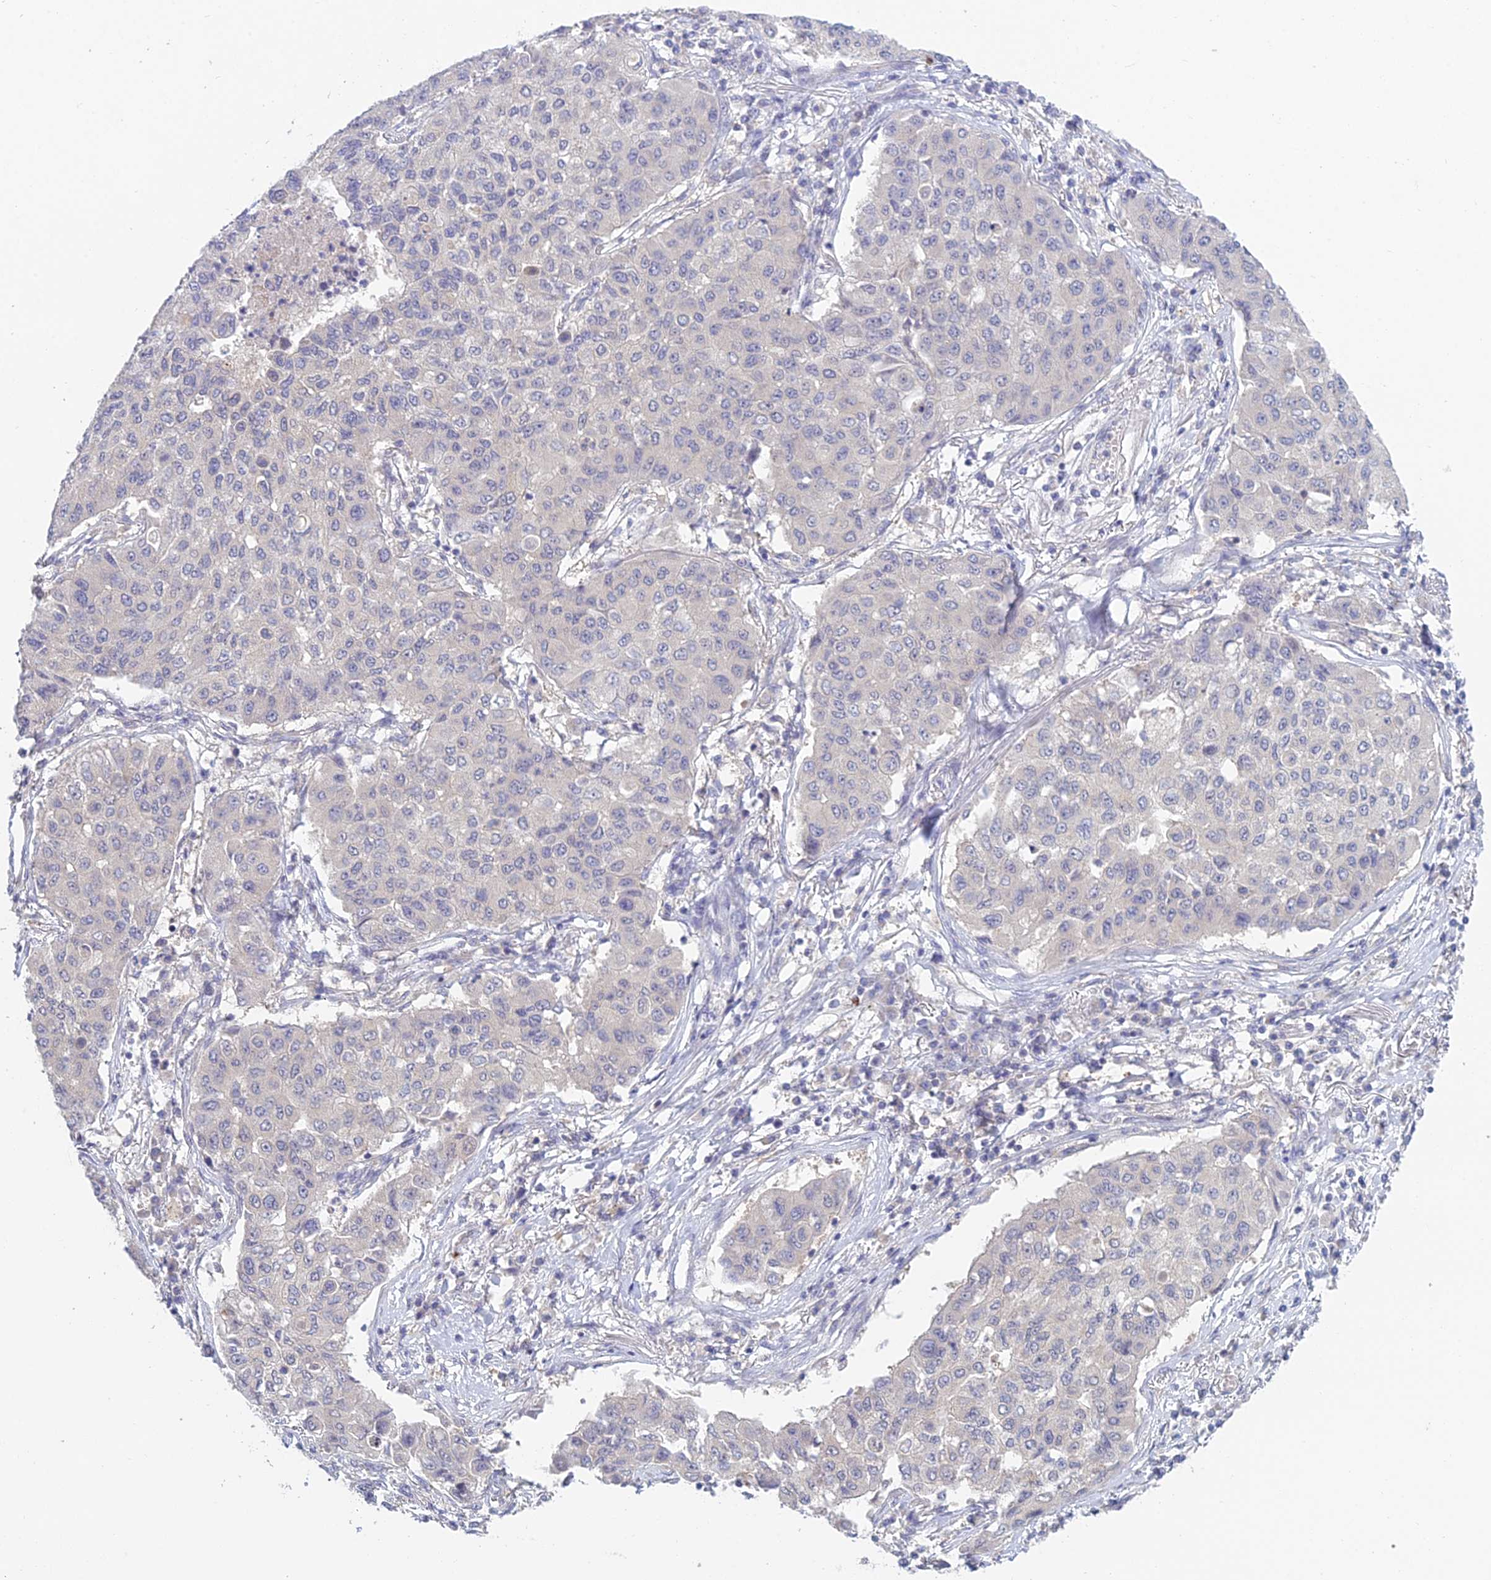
{"staining": {"intensity": "negative", "quantity": "none", "location": "none"}, "tissue": "lung cancer", "cell_type": "Tumor cells", "image_type": "cancer", "snomed": [{"axis": "morphology", "description": "Squamous cell carcinoma, NOS"}, {"axis": "topography", "description": "Lung"}], "caption": "Tumor cells are negative for protein expression in human squamous cell carcinoma (lung).", "gene": "METTL26", "patient": {"sex": "male", "age": 74}}